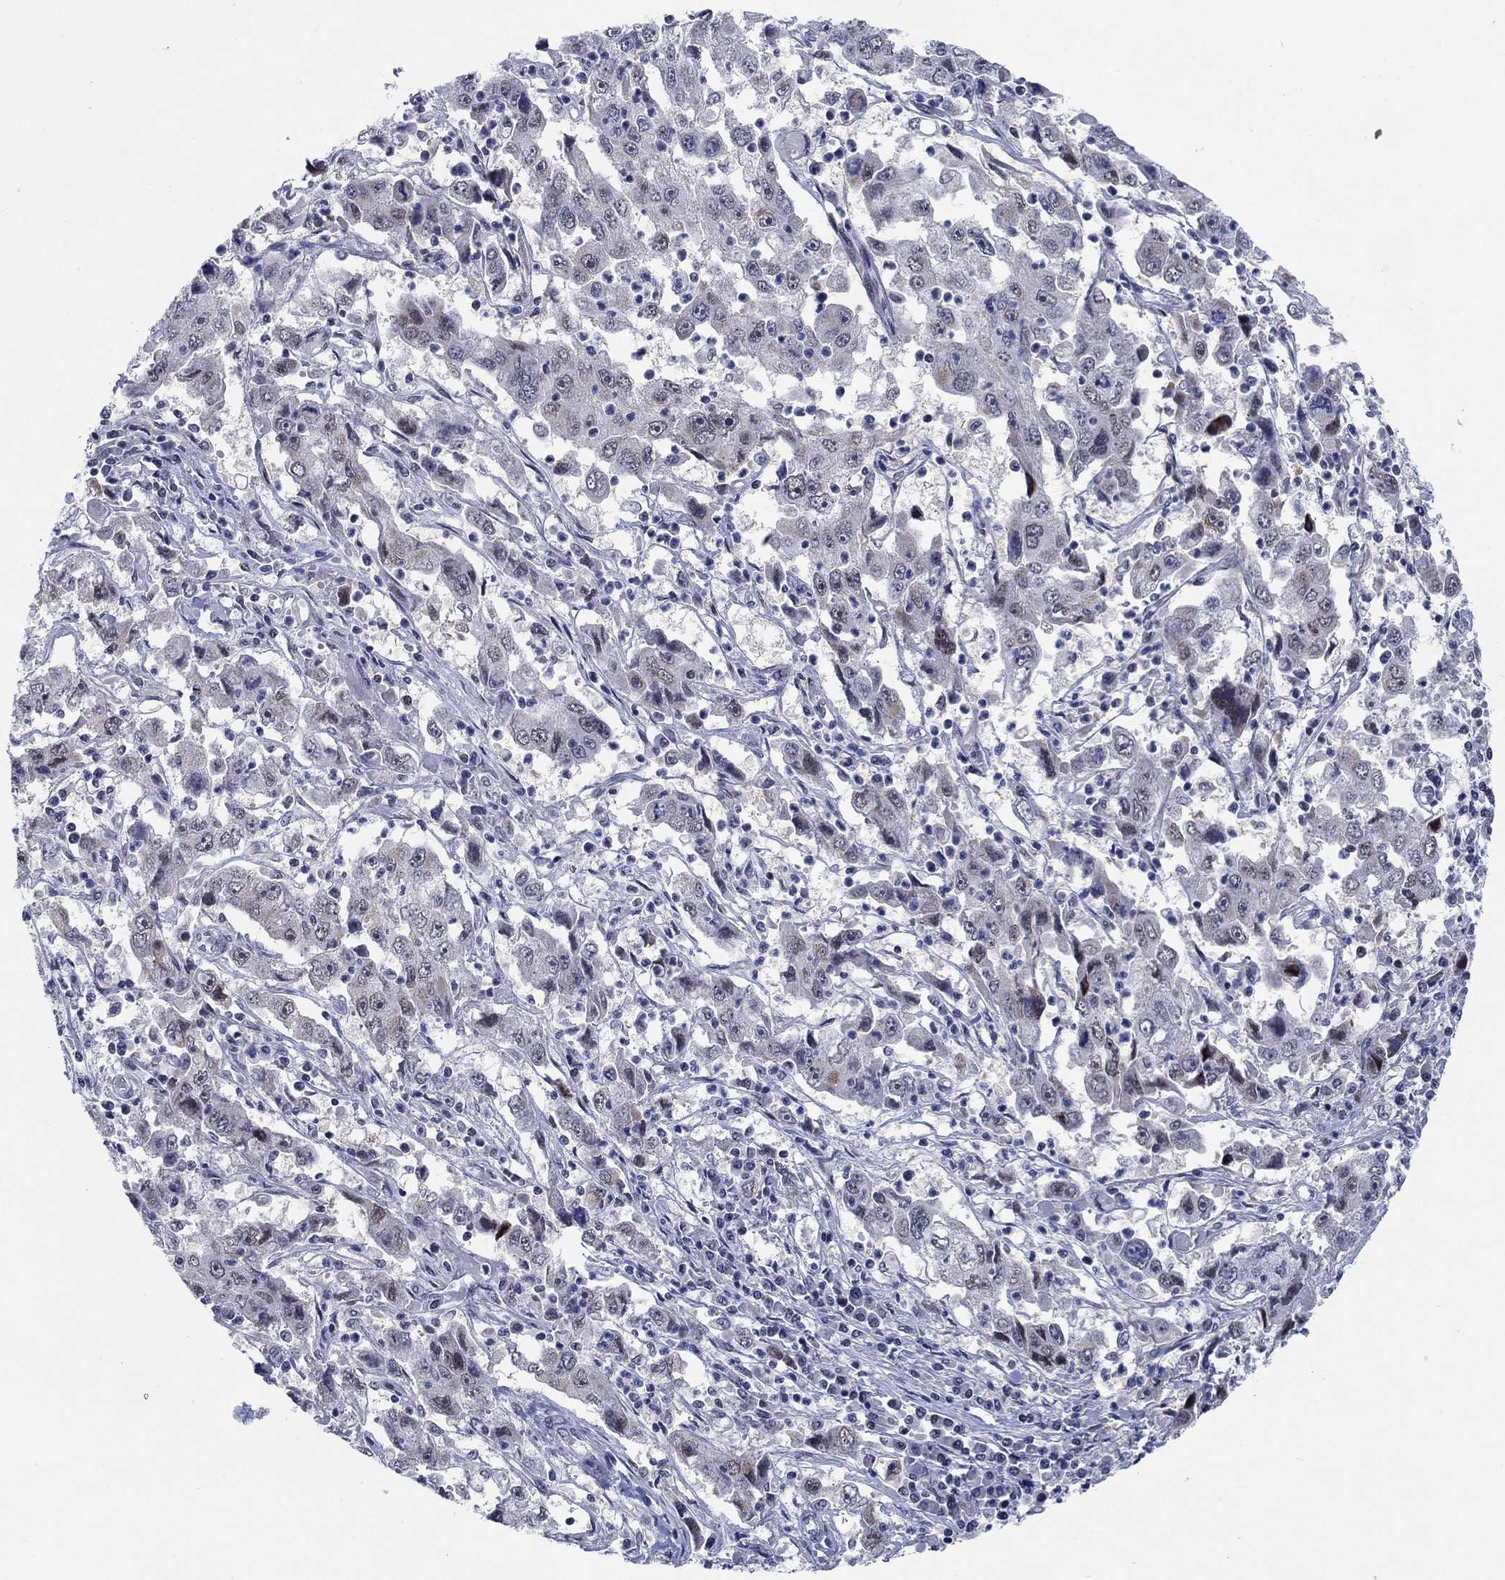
{"staining": {"intensity": "negative", "quantity": "none", "location": "none"}, "tissue": "cervical cancer", "cell_type": "Tumor cells", "image_type": "cancer", "snomed": [{"axis": "morphology", "description": "Squamous cell carcinoma, NOS"}, {"axis": "topography", "description": "Cervix"}], "caption": "Immunohistochemistry (IHC) photomicrograph of human cervical cancer stained for a protein (brown), which exhibits no positivity in tumor cells.", "gene": "NEU3", "patient": {"sex": "female", "age": 36}}